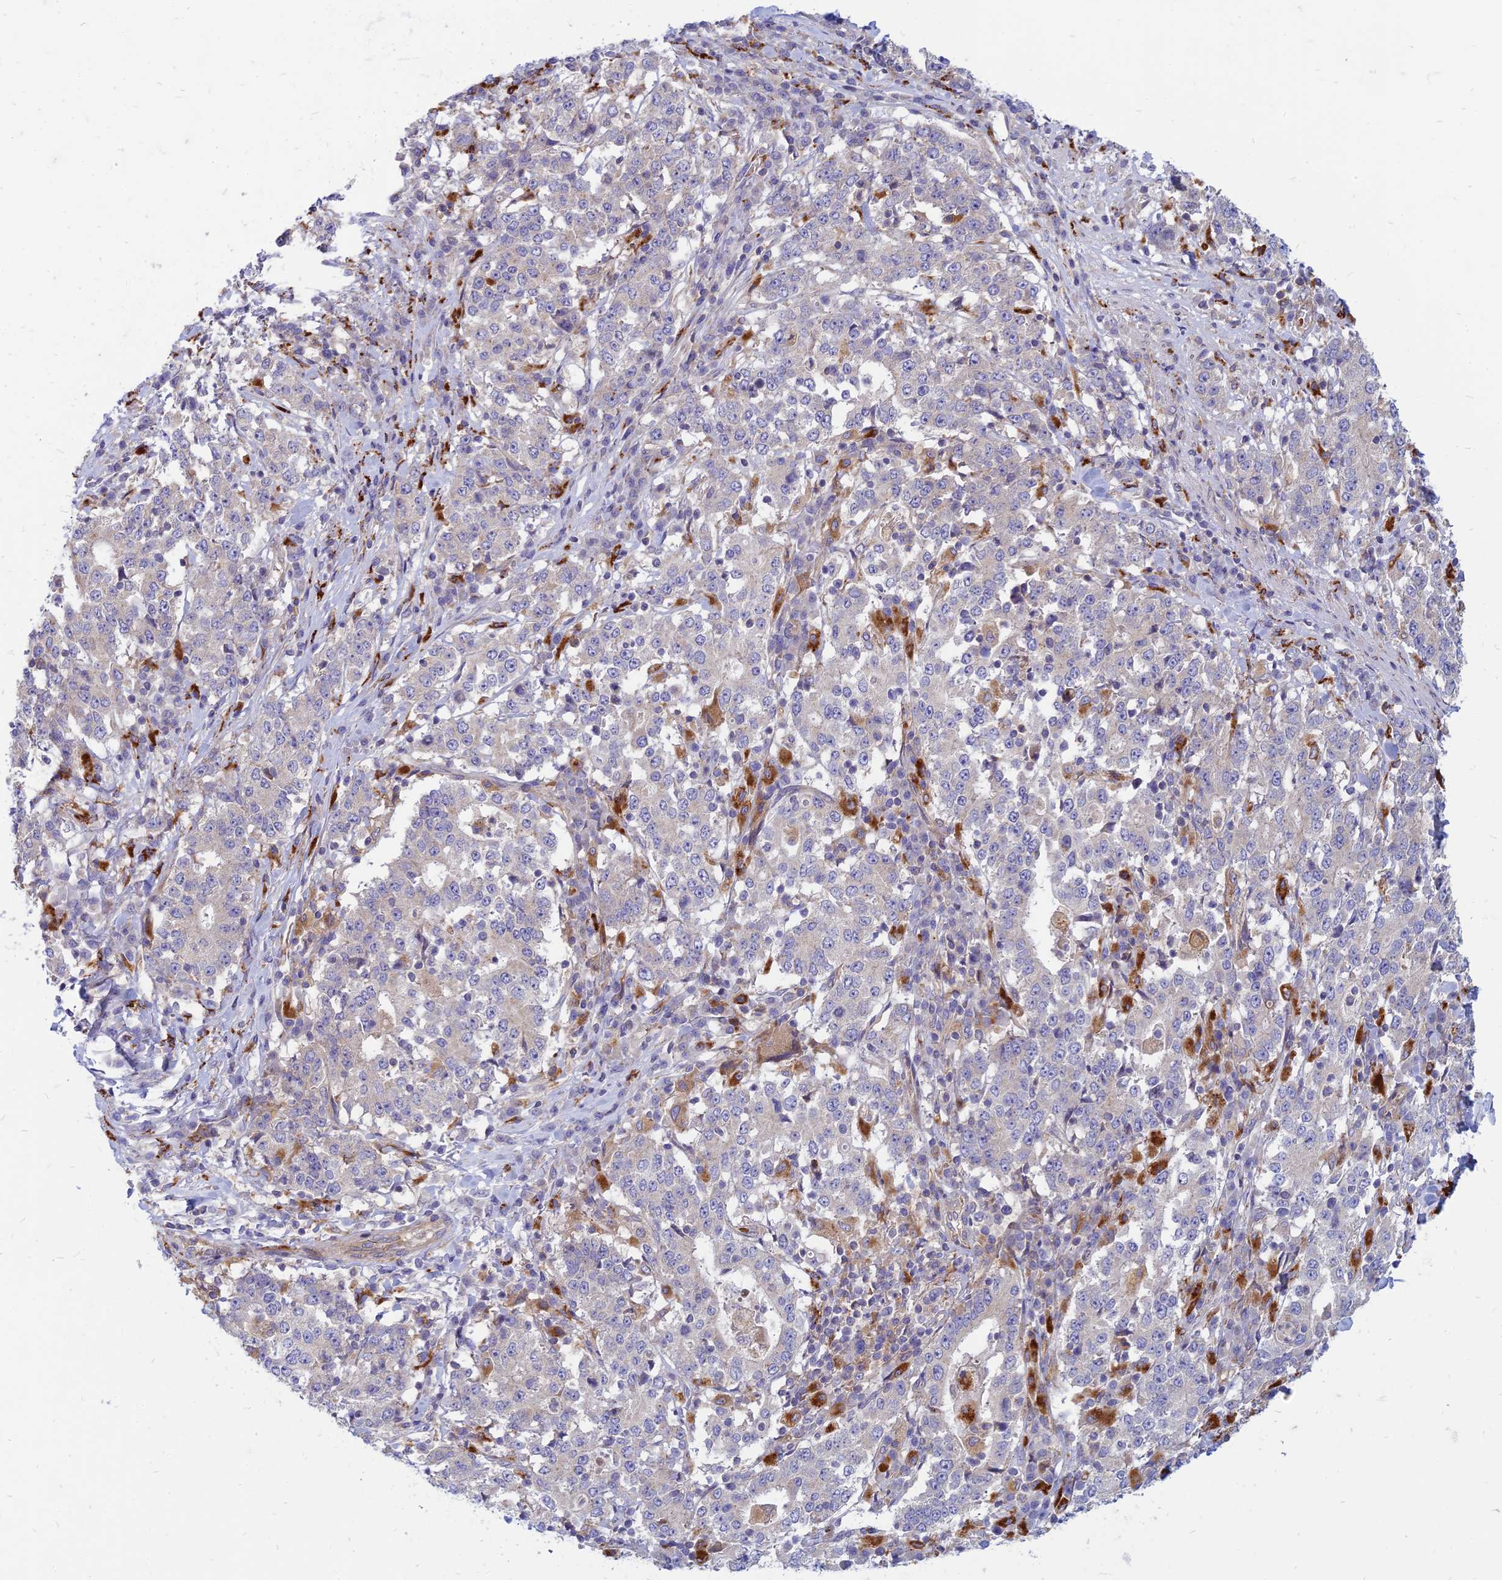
{"staining": {"intensity": "negative", "quantity": "none", "location": "none"}, "tissue": "stomach cancer", "cell_type": "Tumor cells", "image_type": "cancer", "snomed": [{"axis": "morphology", "description": "Adenocarcinoma, NOS"}, {"axis": "topography", "description": "Stomach"}], "caption": "Tumor cells are negative for protein expression in human stomach cancer.", "gene": "PHKA2", "patient": {"sex": "male", "age": 59}}